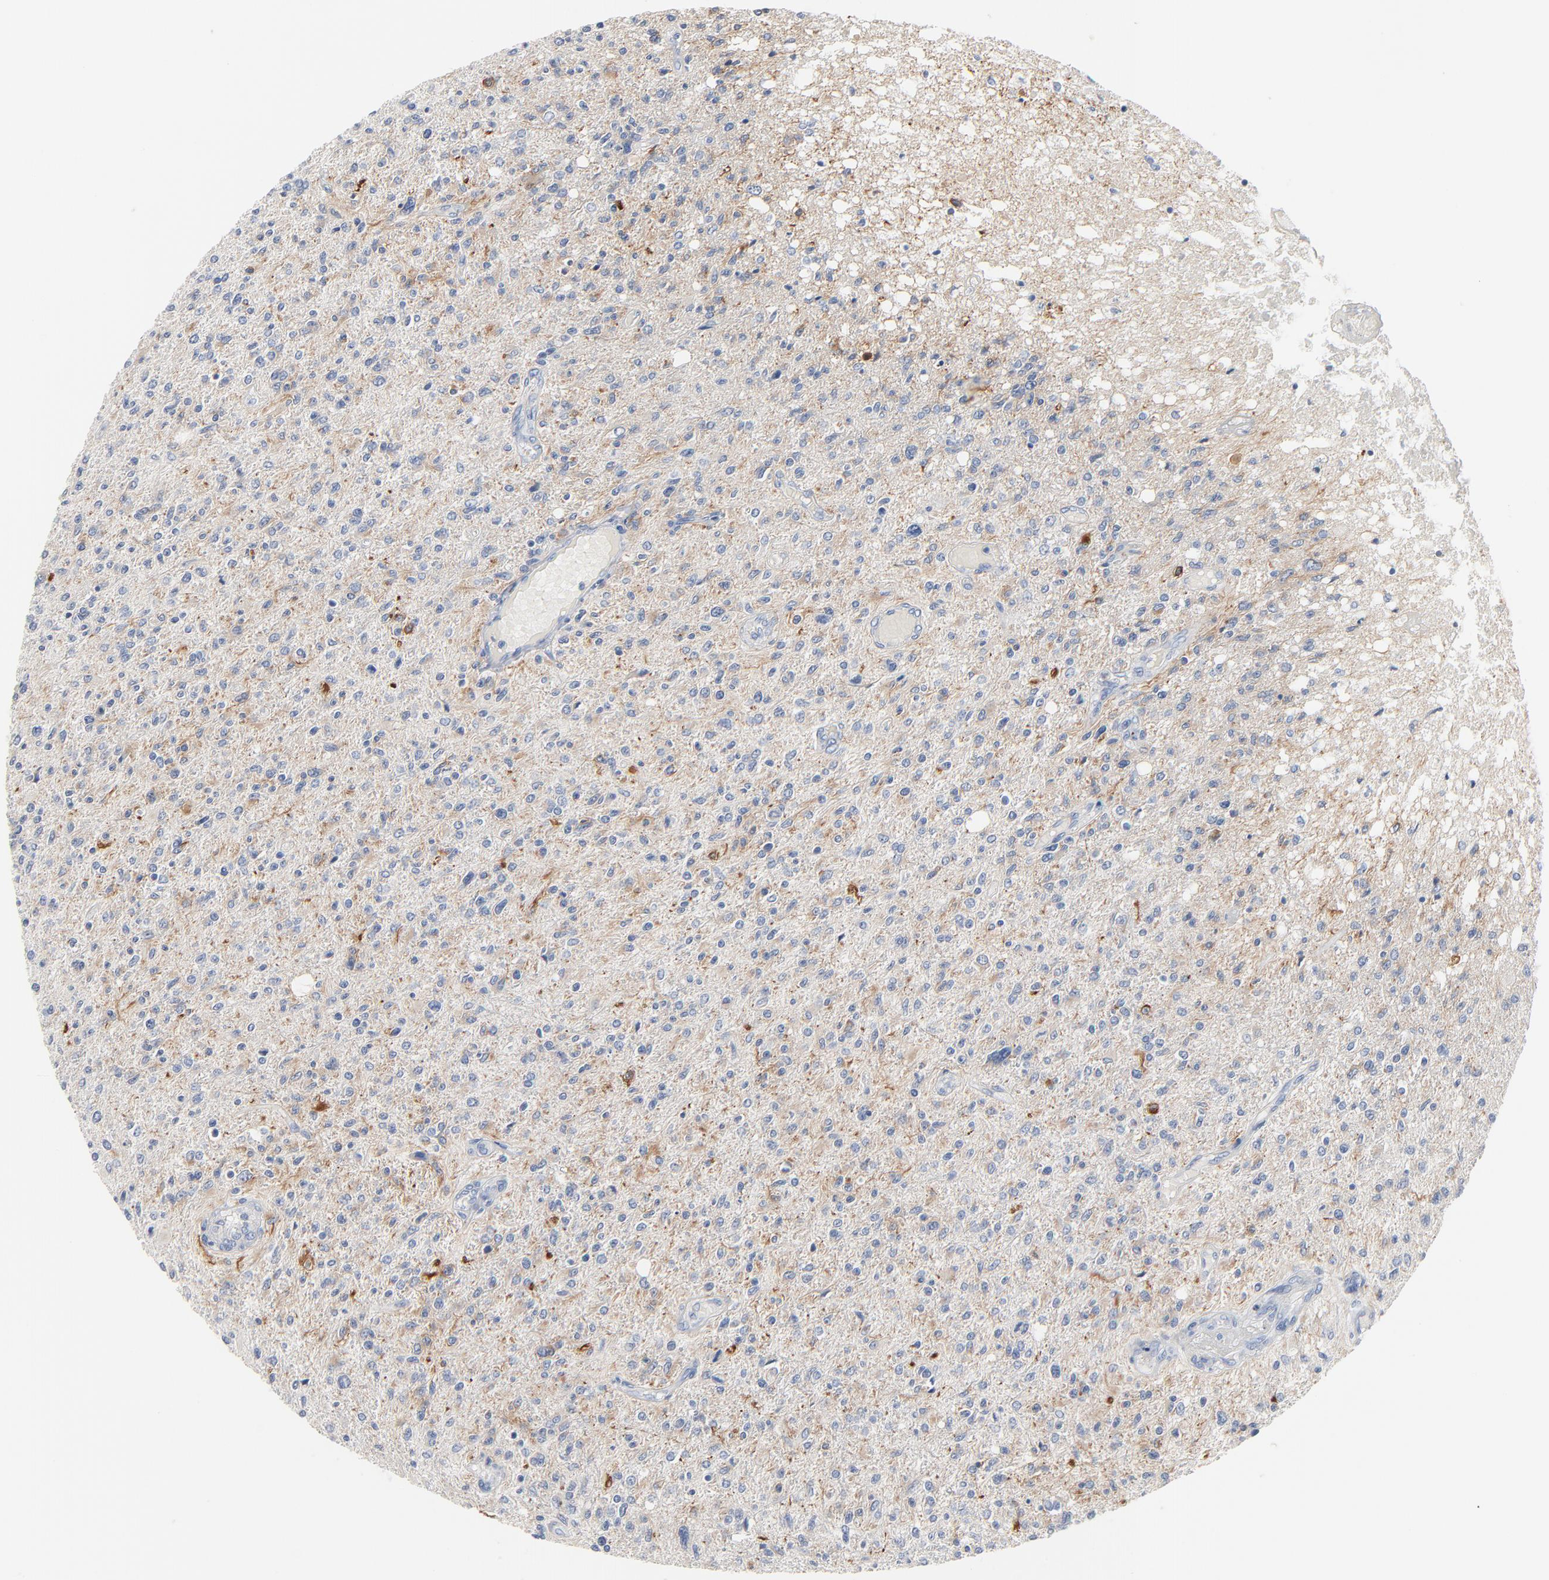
{"staining": {"intensity": "moderate", "quantity": "<25%", "location": "cytoplasmic/membranous"}, "tissue": "glioma", "cell_type": "Tumor cells", "image_type": "cancer", "snomed": [{"axis": "morphology", "description": "Glioma, malignant, High grade"}, {"axis": "topography", "description": "Cerebral cortex"}], "caption": "Immunohistochemical staining of high-grade glioma (malignant) shows low levels of moderate cytoplasmic/membranous staining in about <25% of tumor cells.", "gene": "IFT43", "patient": {"sex": "male", "age": 76}}